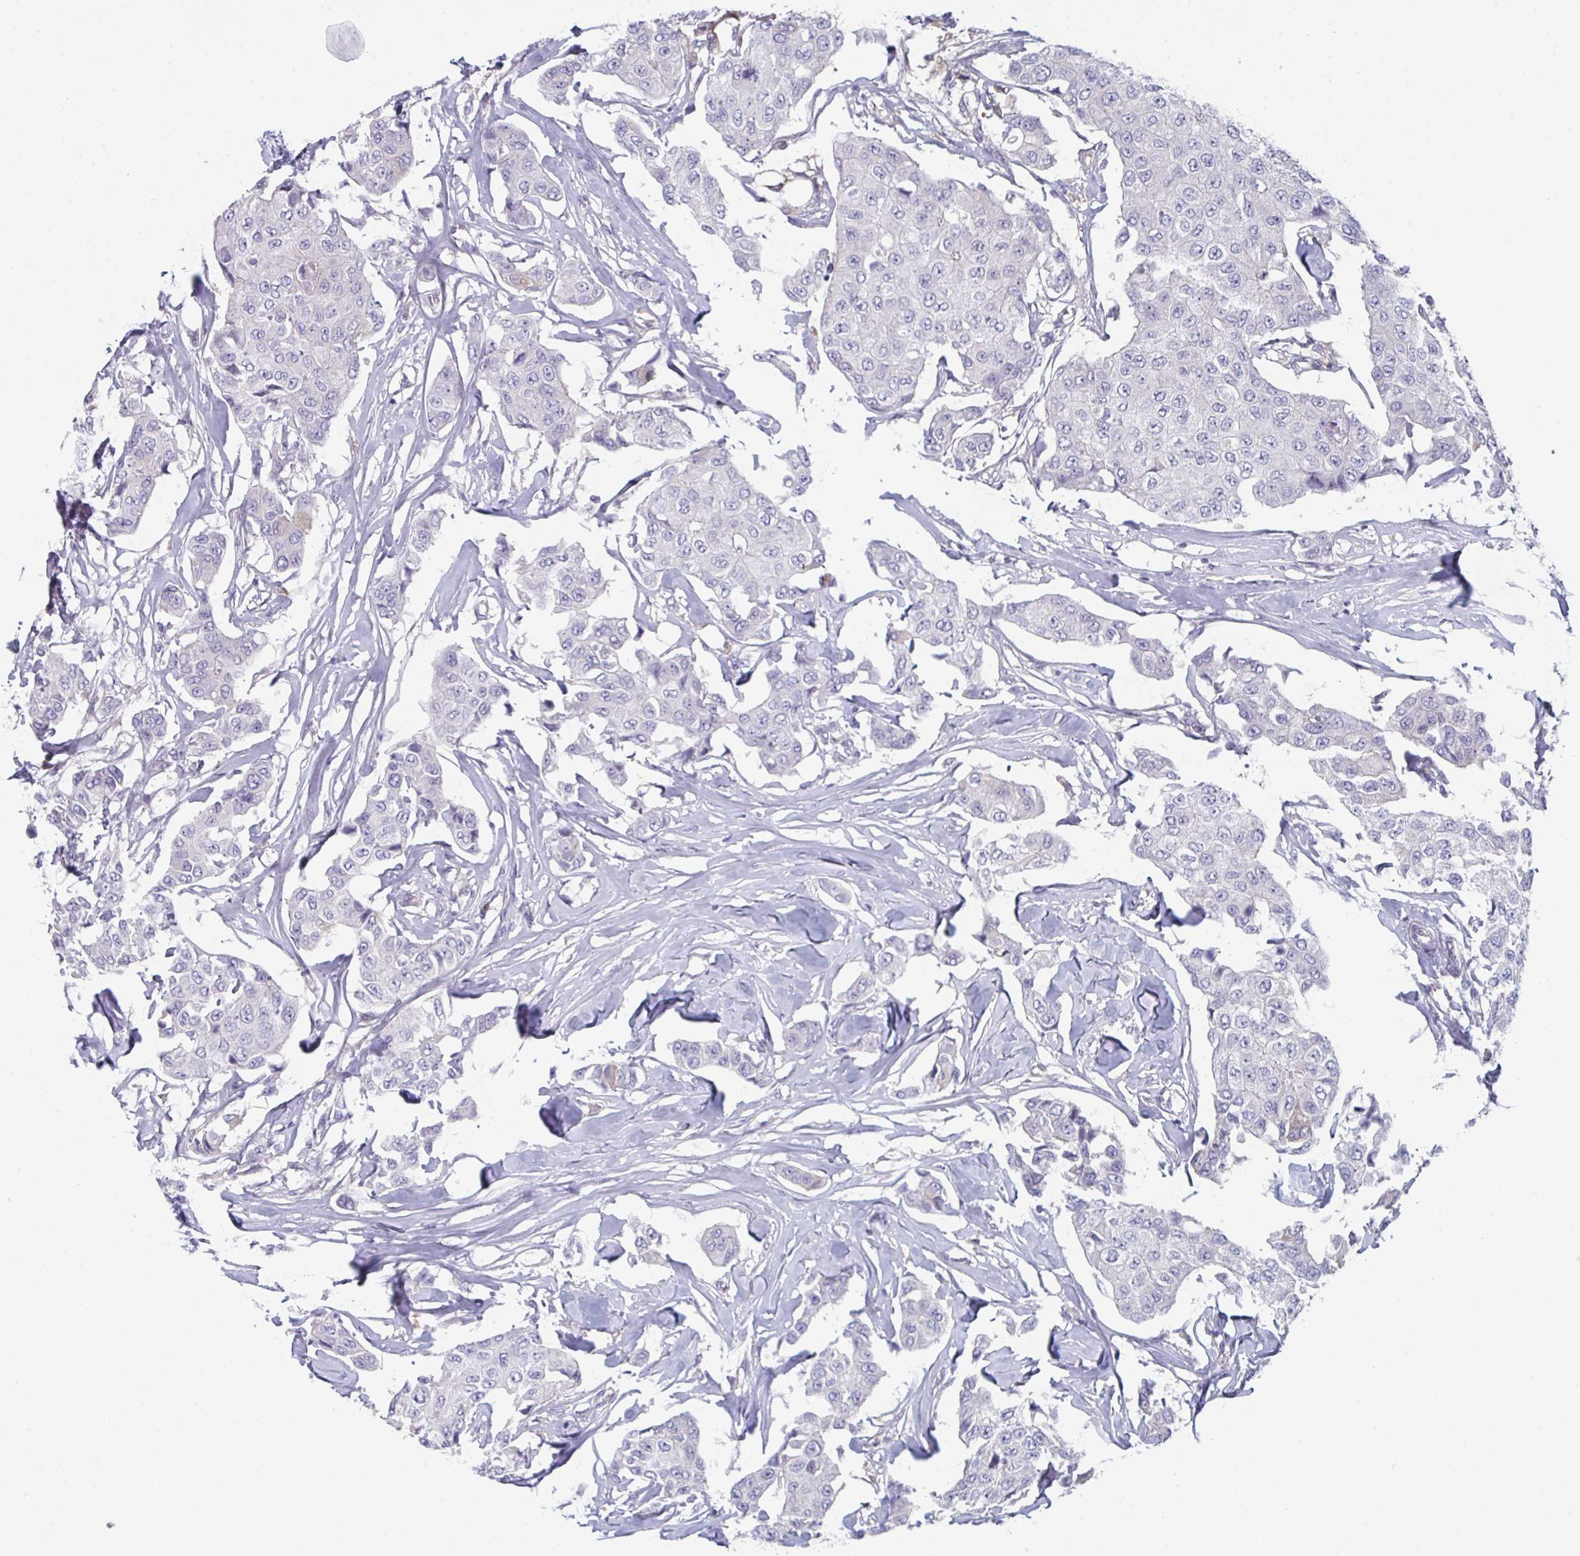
{"staining": {"intensity": "negative", "quantity": "none", "location": "none"}, "tissue": "breast cancer", "cell_type": "Tumor cells", "image_type": "cancer", "snomed": [{"axis": "morphology", "description": "Duct carcinoma"}, {"axis": "topography", "description": "Breast"}, {"axis": "topography", "description": "Lymph node"}], "caption": "Tumor cells are negative for protein expression in human infiltrating ductal carcinoma (breast).", "gene": "PTPRD", "patient": {"sex": "female", "age": 80}}